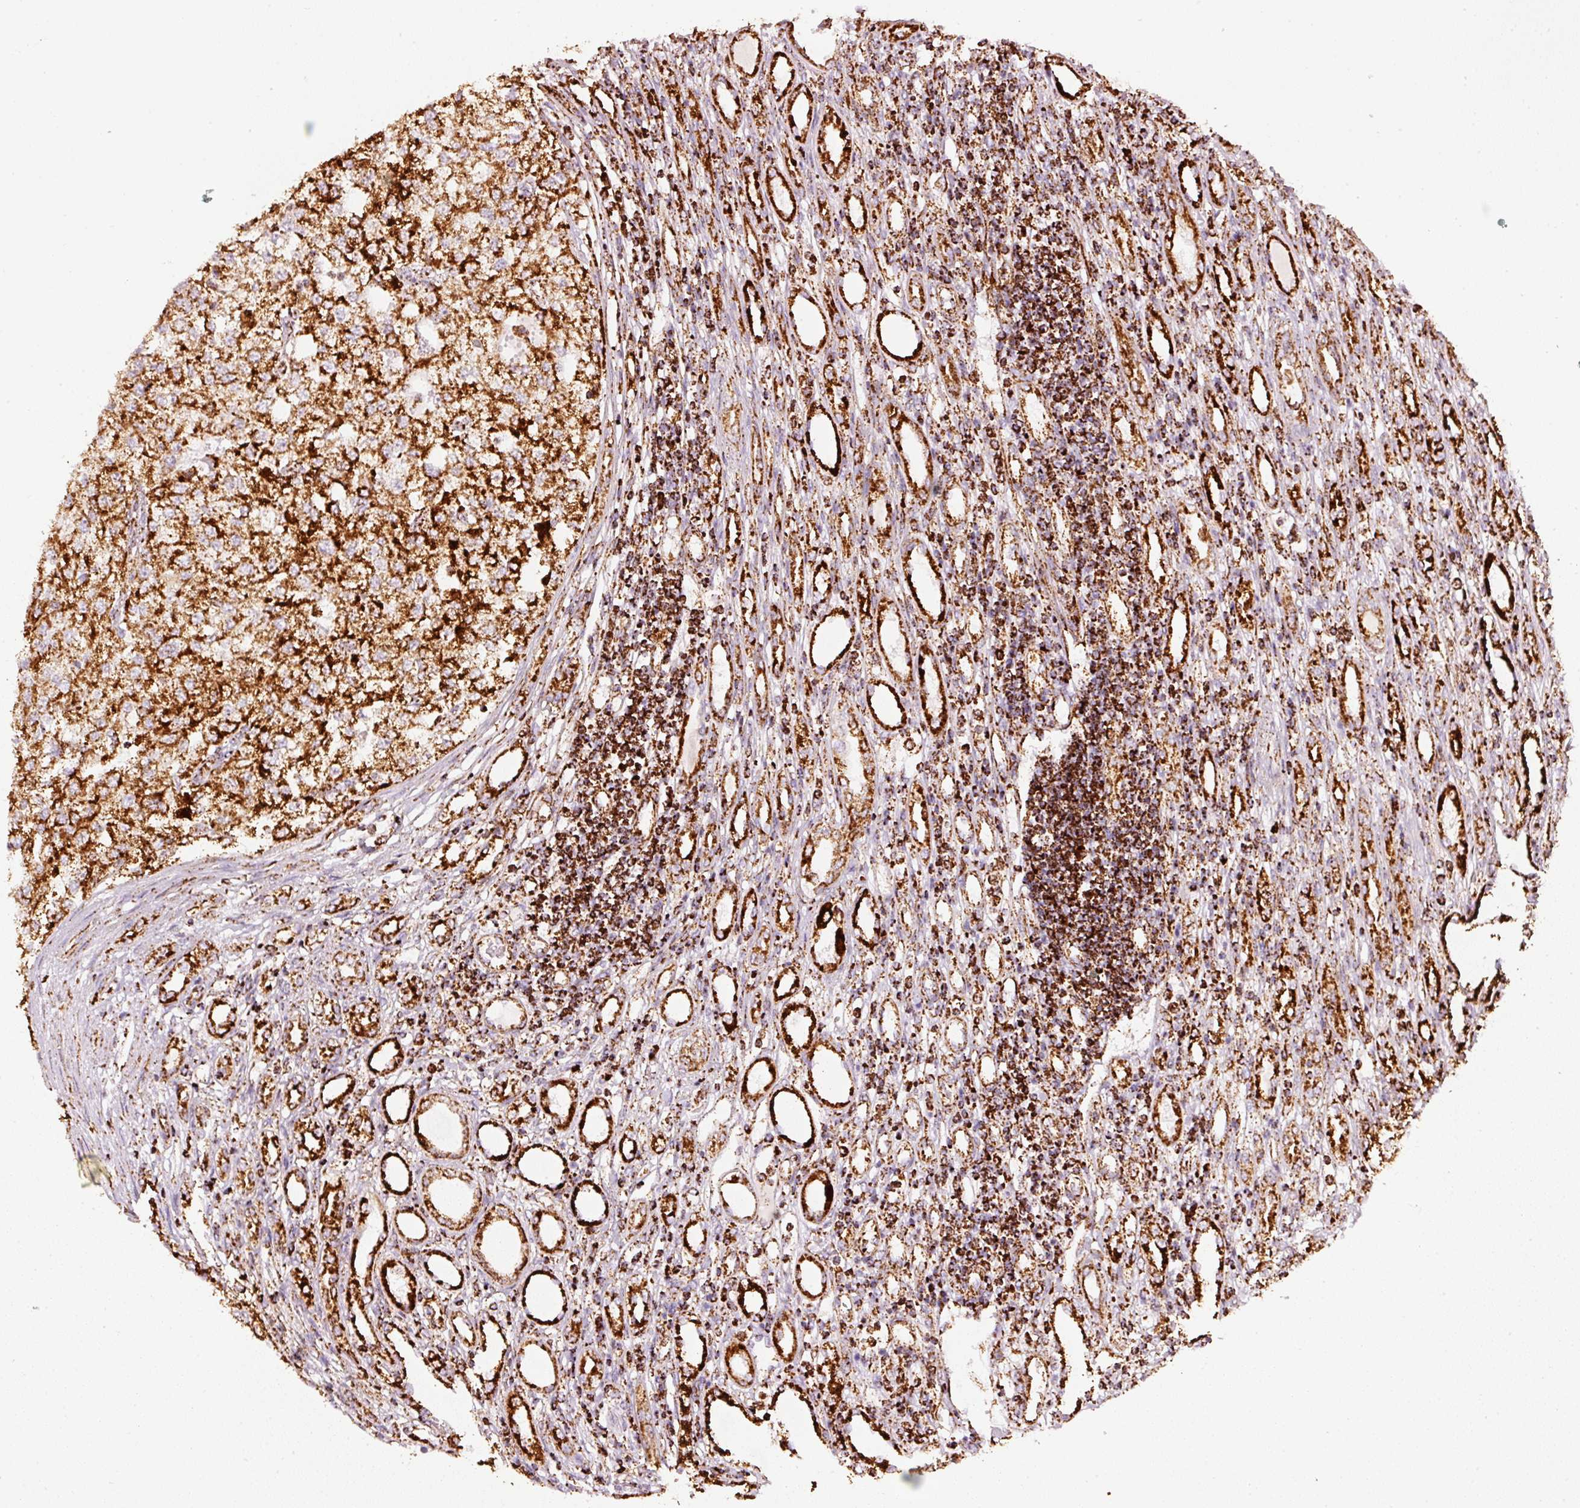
{"staining": {"intensity": "strong", "quantity": ">75%", "location": "cytoplasmic/membranous"}, "tissue": "renal cancer", "cell_type": "Tumor cells", "image_type": "cancer", "snomed": [{"axis": "morphology", "description": "Adenocarcinoma, NOS"}, {"axis": "topography", "description": "Kidney"}], "caption": "Immunohistochemistry (IHC) histopathology image of human adenocarcinoma (renal) stained for a protein (brown), which displays high levels of strong cytoplasmic/membranous positivity in approximately >75% of tumor cells.", "gene": "MT-CO2", "patient": {"sex": "female", "age": 54}}